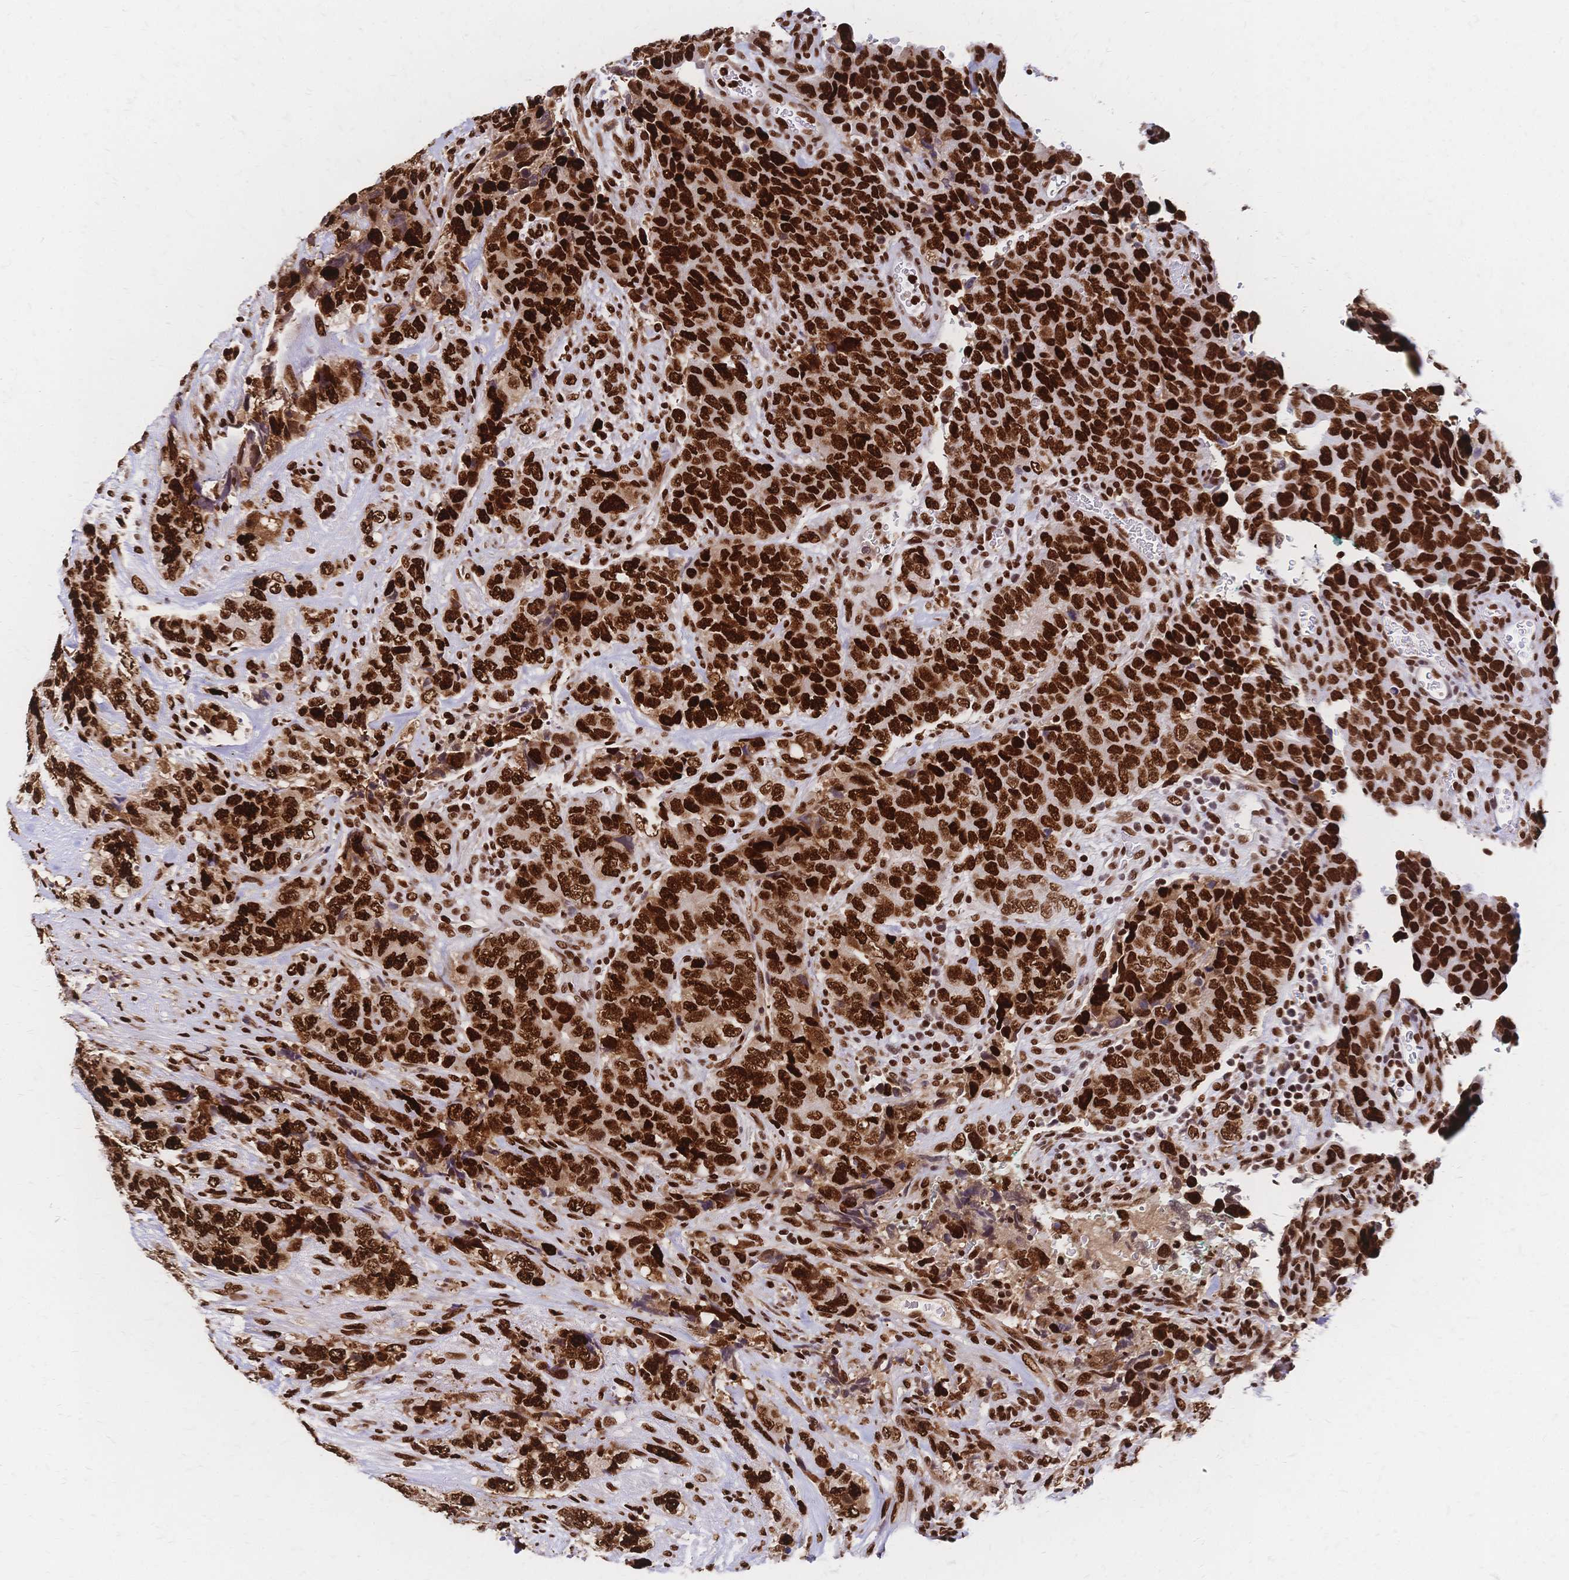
{"staining": {"intensity": "strong", "quantity": ">75%", "location": "nuclear"}, "tissue": "urothelial cancer", "cell_type": "Tumor cells", "image_type": "cancer", "snomed": [{"axis": "morphology", "description": "Urothelial carcinoma, High grade"}, {"axis": "topography", "description": "Urinary bladder"}], "caption": "IHC (DAB (3,3'-diaminobenzidine)) staining of urothelial cancer displays strong nuclear protein positivity in approximately >75% of tumor cells.", "gene": "HDGF", "patient": {"sex": "female", "age": 78}}